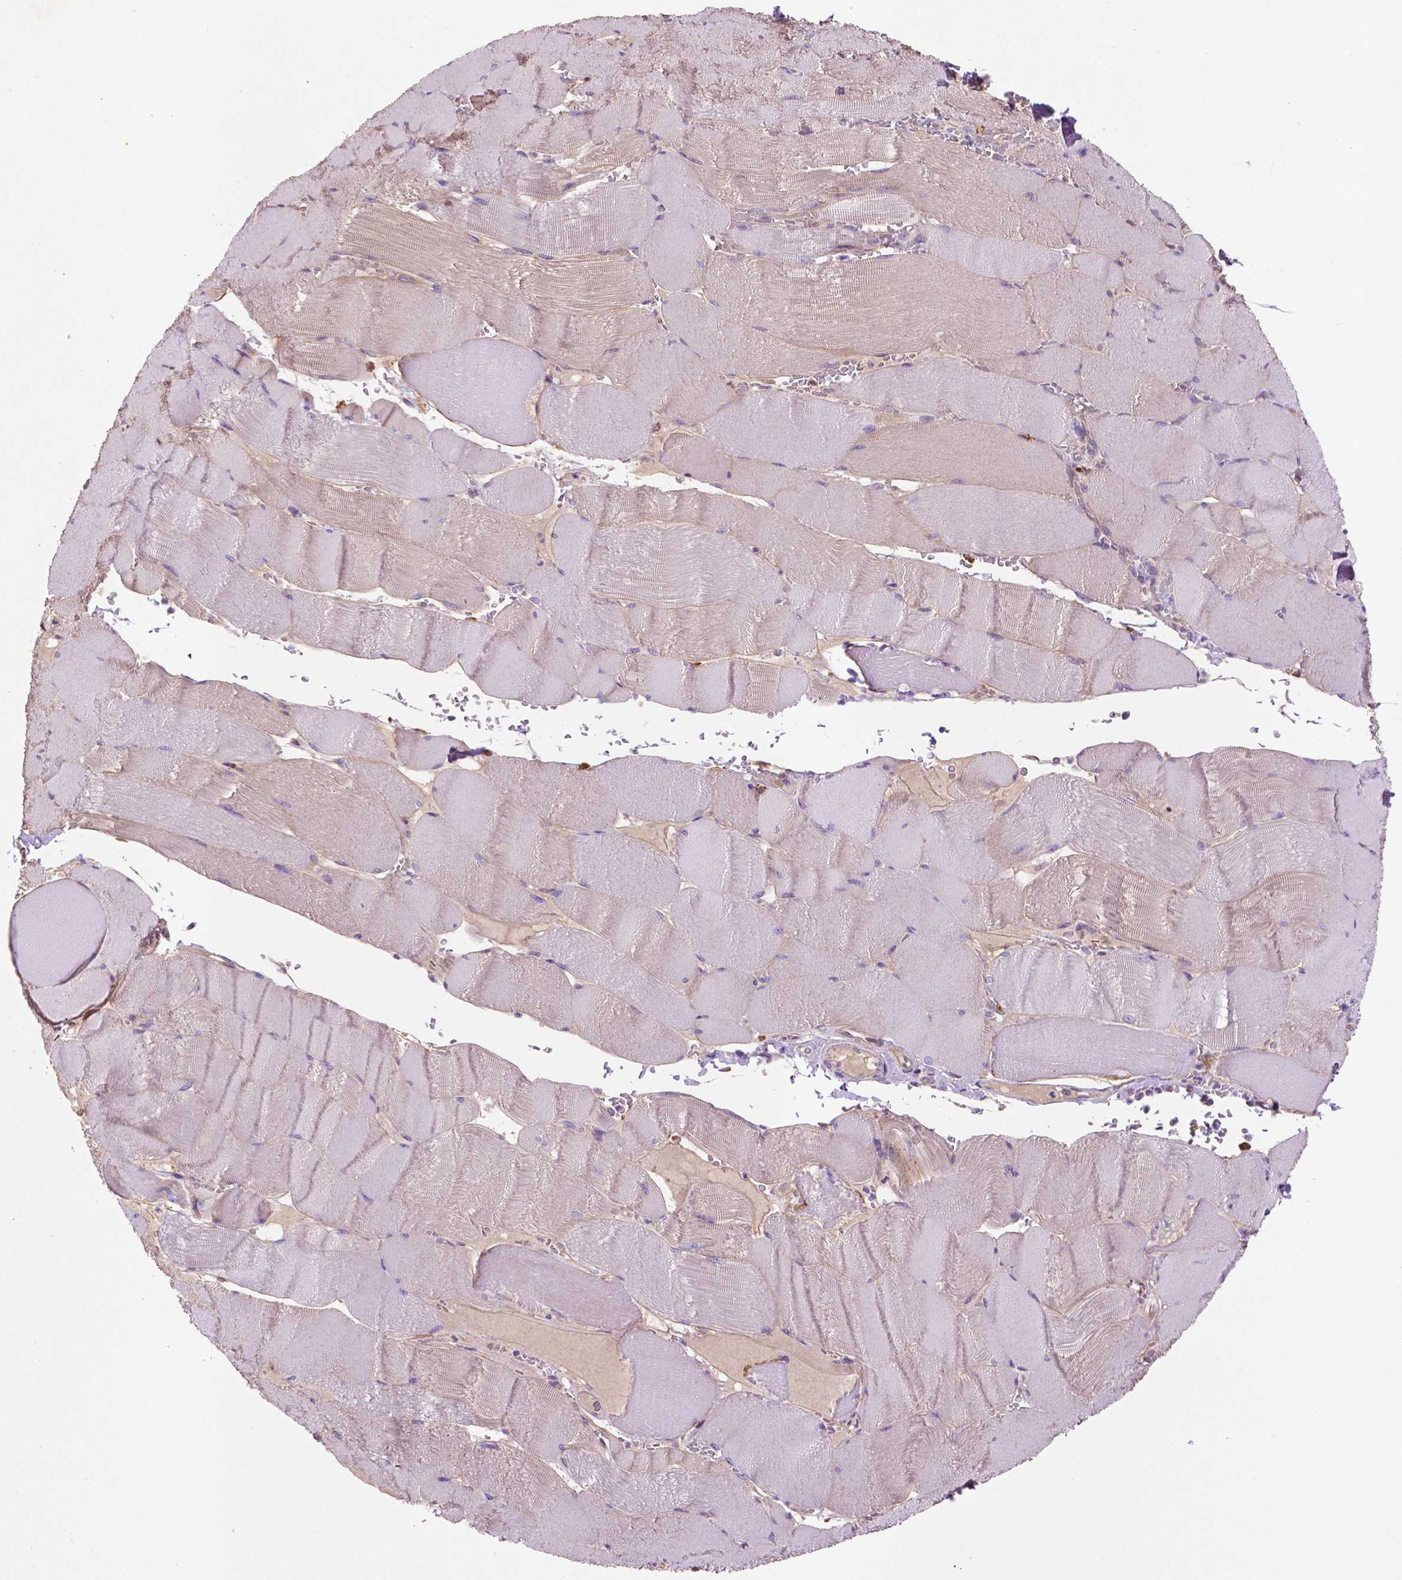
{"staining": {"intensity": "weak", "quantity": "<25%", "location": "cytoplasmic/membranous"}, "tissue": "skeletal muscle", "cell_type": "Myocytes", "image_type": "normal", "snomed": [{"axis": "morphology", "description": "Normal tissue, NOS"}, {"axis": "topography", "description": "Skeletal muscle"}], "caption": "The IHC photomicrograph has no significant positivity in myocytes of skeletal muscle.", "gene": "GDPD5", "patient": {"sex": "male", "age": 56}}